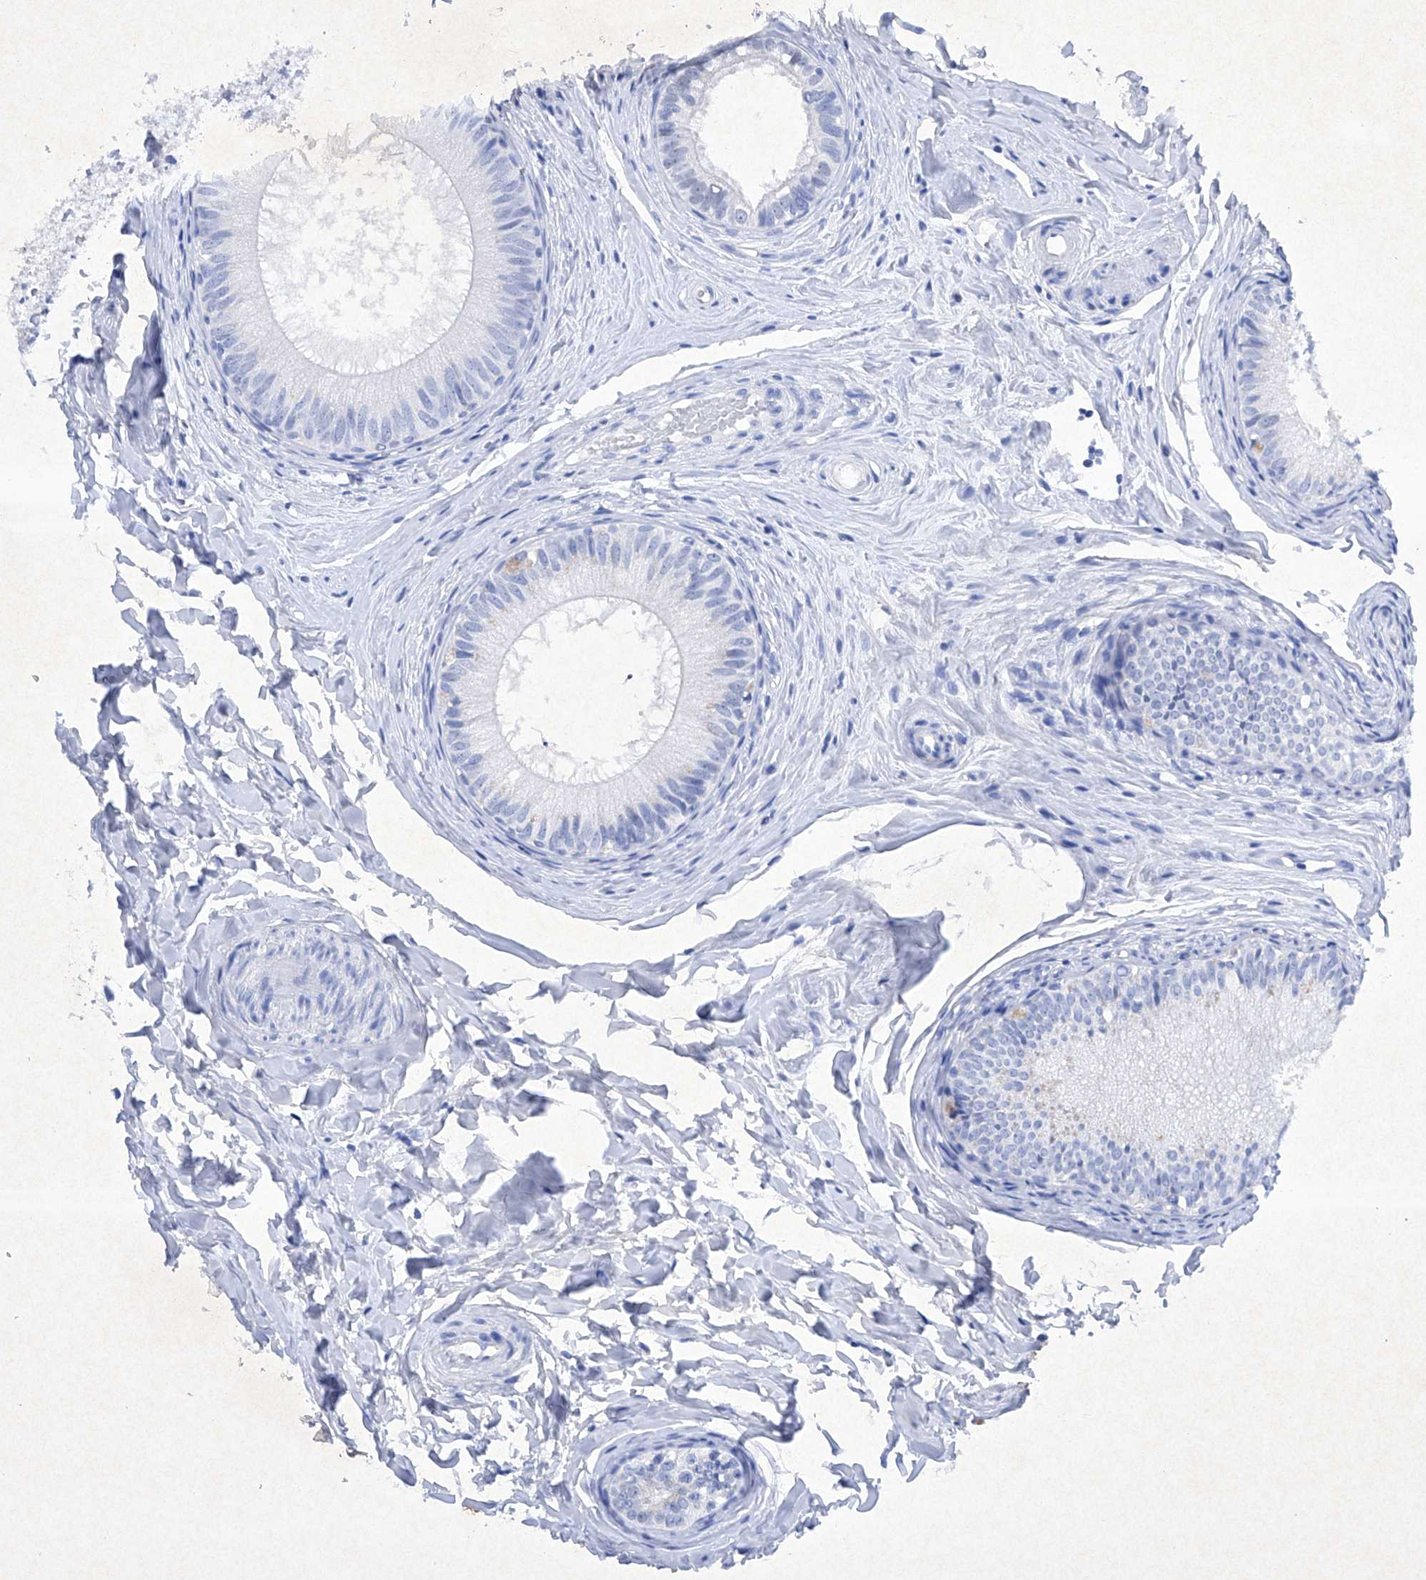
{"staining": {"intensity": "negative", "quantity": "none", "location": "none"}, "tissue": "epididymis", "cell_type": "Glandular cells", "image_type": "normal", "snomed": [{"axis": "morphology", "description": "Normal tissue, NOS"}, {"axis": "topography", "description": "Epididymis"}], "caption": "This image is of normal epididymis stained with IHC to label a protein in brown with the nuclei are counter-stained blue. There is no positivity in glandular cells.", "gene": "BARX2", "patient": {"sex": "male", "age": 34}}